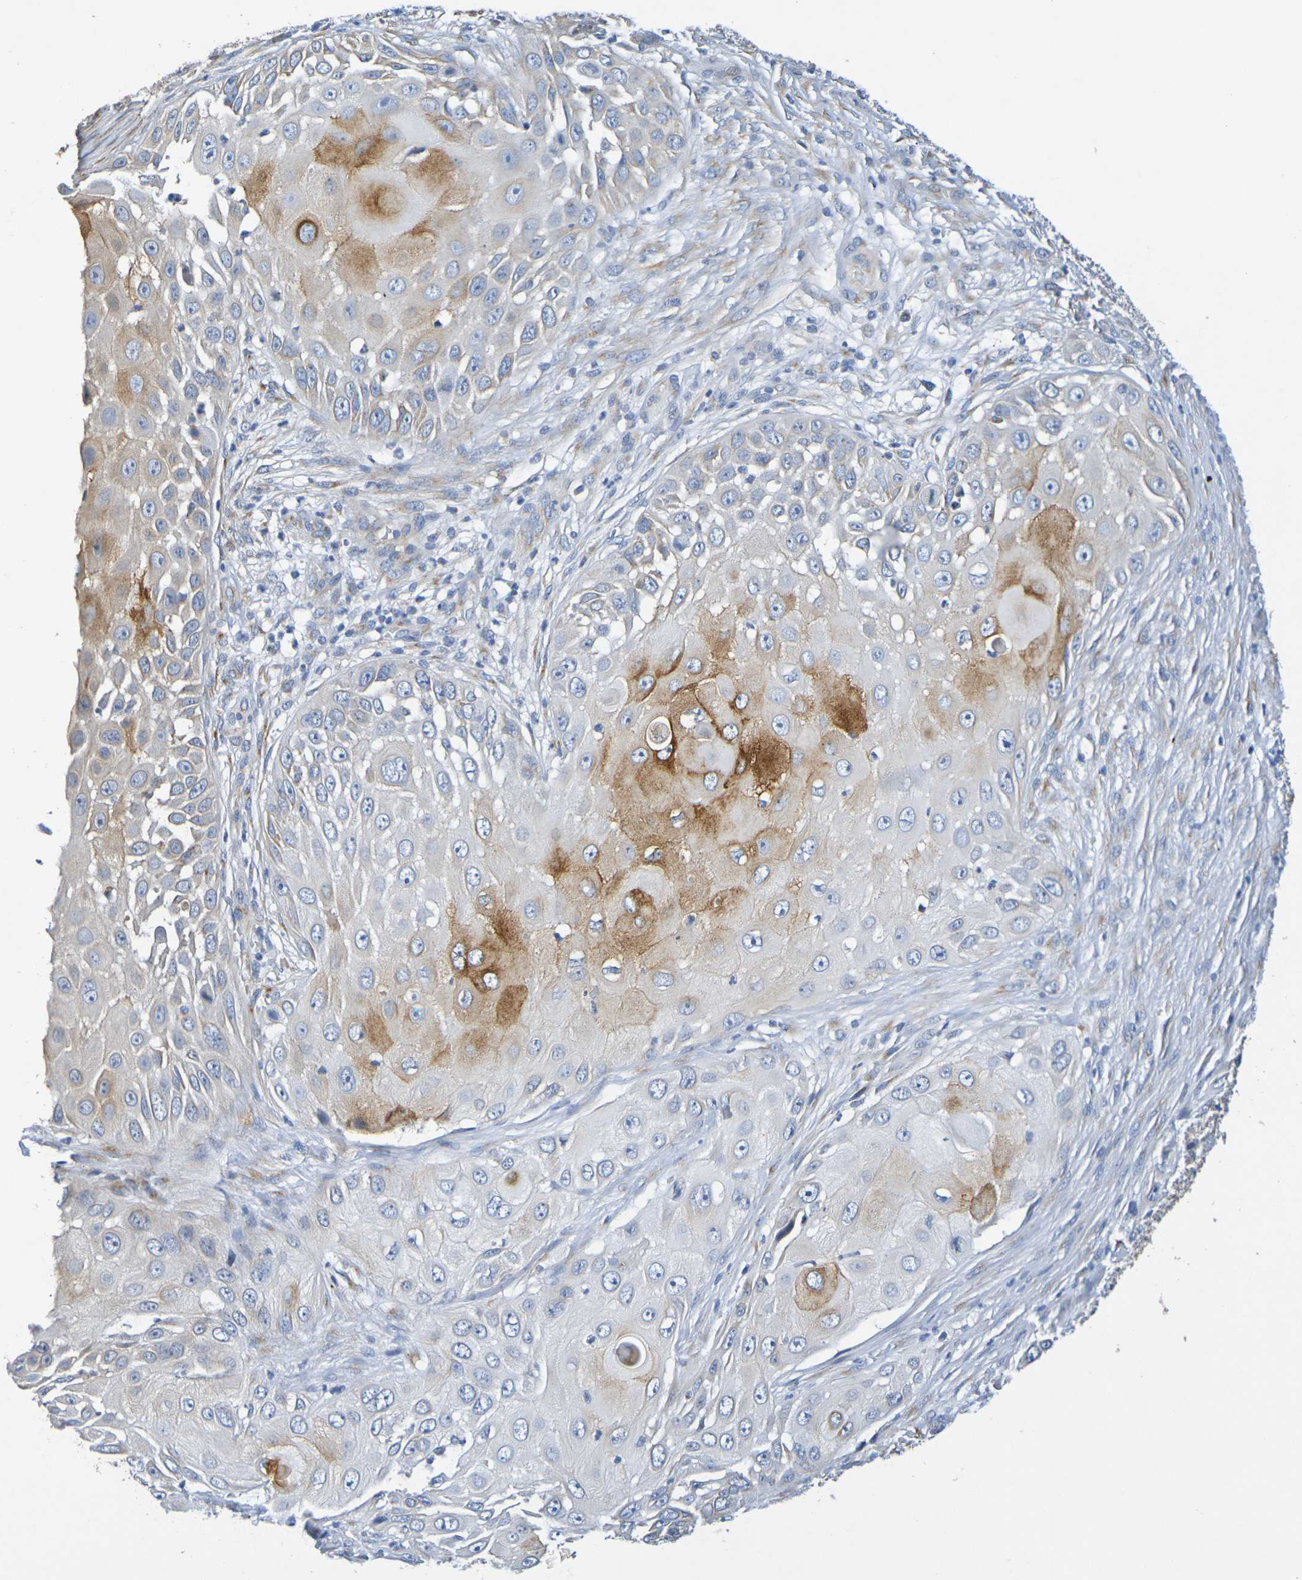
{"staining": {"intensity": "moderate", "quantity": "<25%", "location": "cytoplasmic/membranous"}, "tissue": "skin cancer", "cell_type": "Tumor cells", "image_type": "cancer", "snomed": [{"axis": "morphology", "description": "Squamous cell carcinoma, NOS"}, {"axis": "topography", "description": "Skin"}], "caption": "IHC histopathology image of human squamous cell carcinoma (skin) stained for a protein (brown), which shows low levels of moderate cytoplasmic/membranous positivity in approximately <25% of tumor cells.", "gene": "DCP2", "patient": {"sex": "female", "age": 44}}